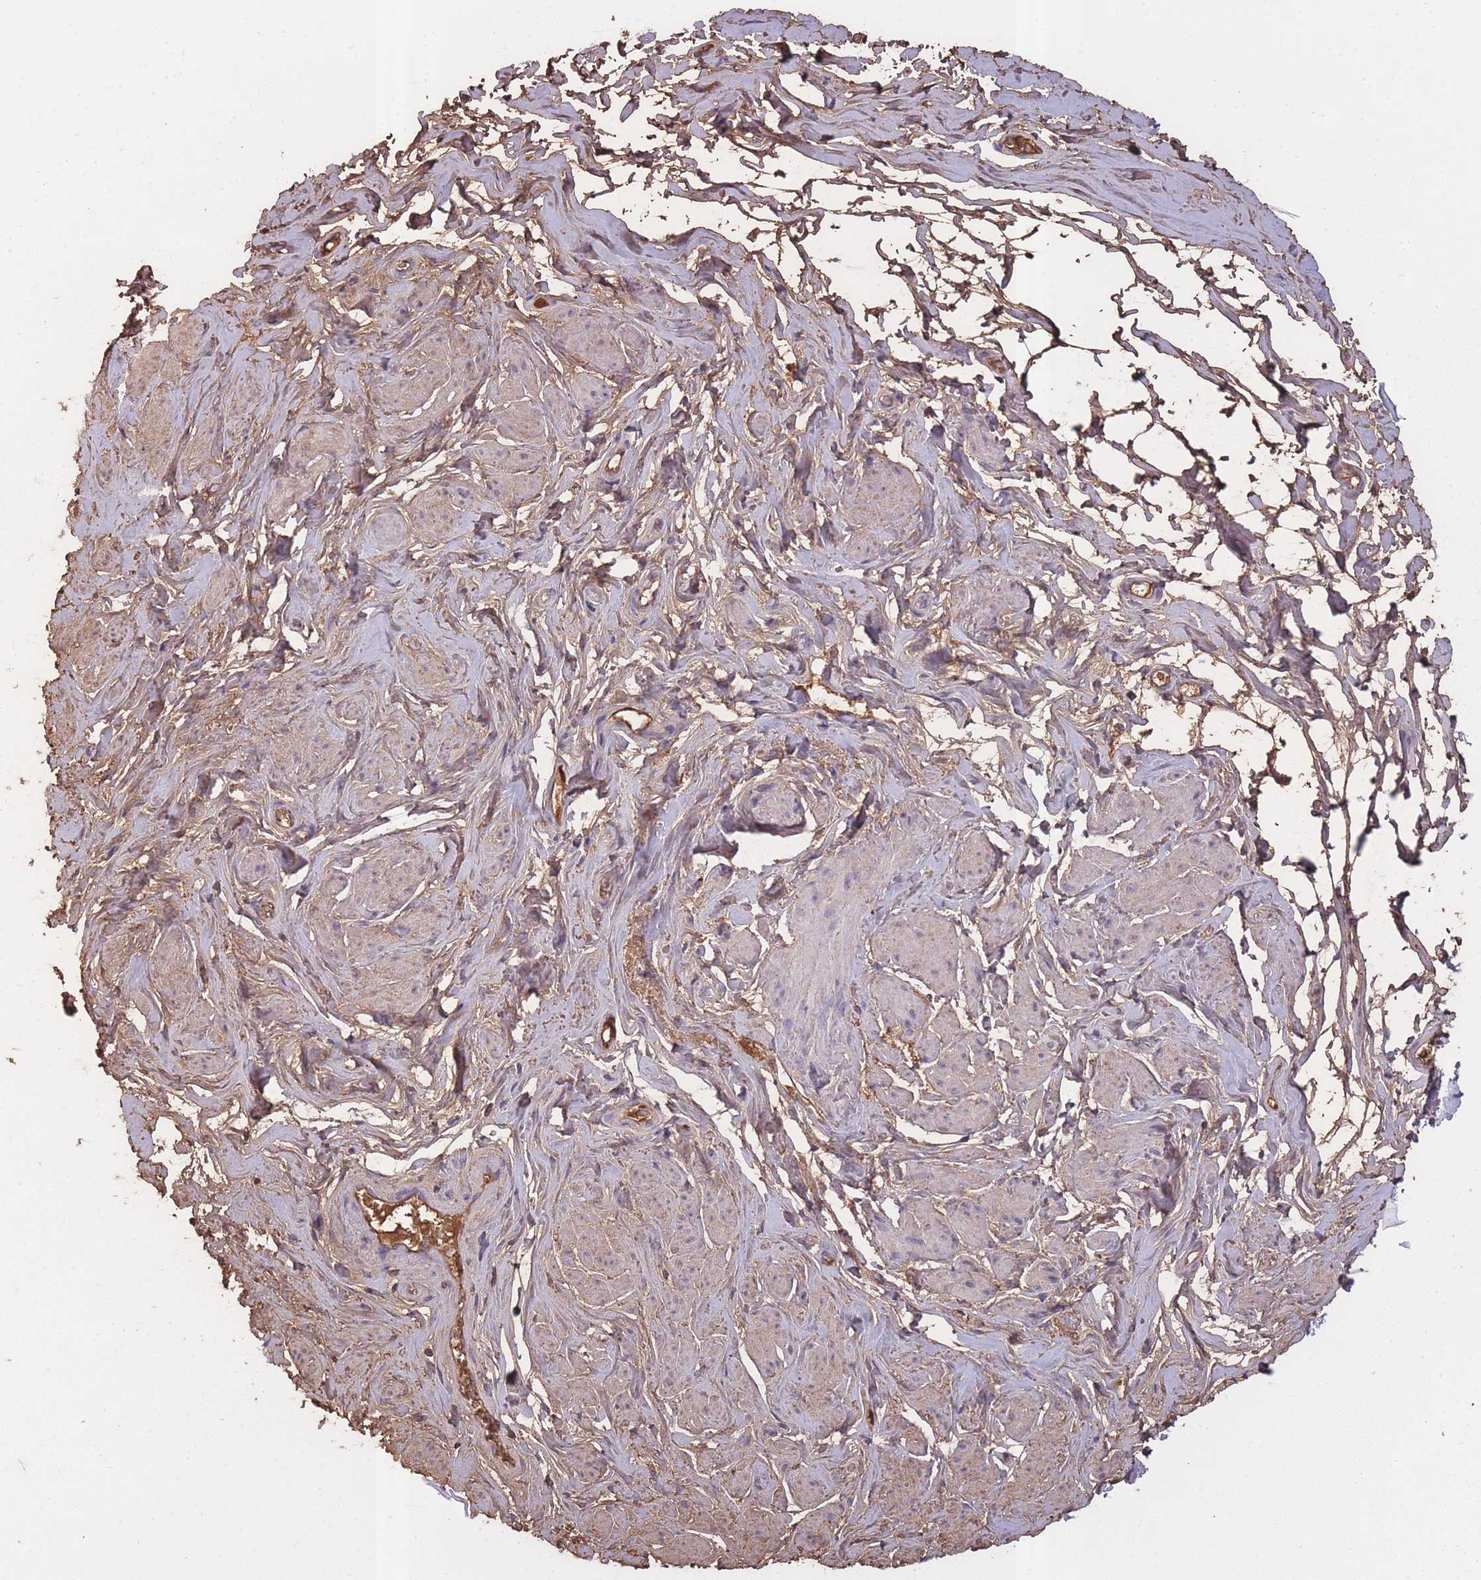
{"staining": {"intensity": "weak", "quantity": "25%-75%", "location": "cytoplasmic/membranous"}, "tissue": "smooth muscle", "cell_type": "Smooth muscle cells", "image_type": "normal", "snomed": [{"axis": "morphology", "description": "Normal tissue, NOS"}, {"axis": "topography", "description": "Smooth muscle"}, {"axis": "topography", "description": "Peripheral nerve tissue"}], "caption": "The micrograph shows a brown stain indicating the presence of a protein in the cytoplasmic/membranous of smooth muscle cells in smooth muscle. The staining was performed using DAB, with brown indicating positive protein expression. Nuclei are stained blue with hematoxylin.", "gene": "KAT2A", "patient": {"sex": "male", "age": 69}}